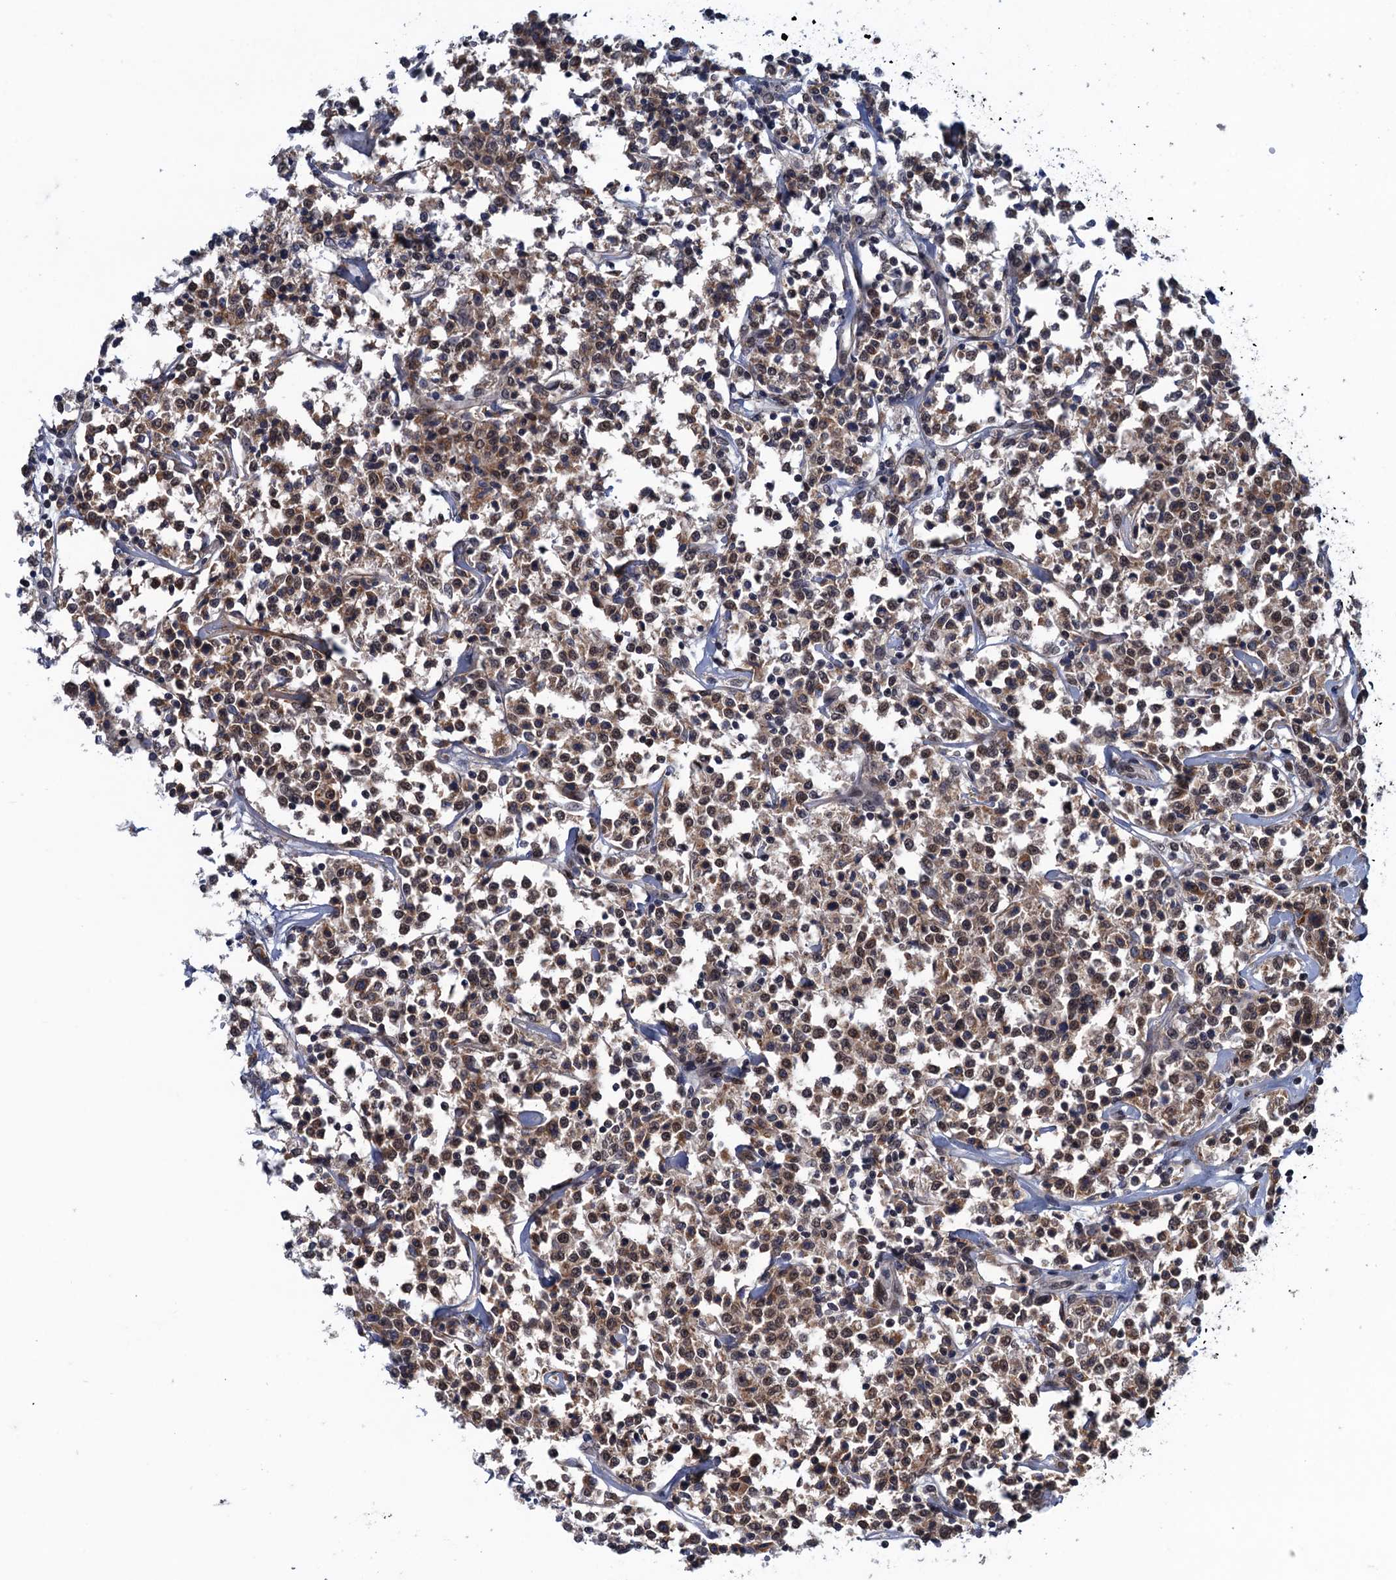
{"staining": {"intensity": "moderate", "quantity": ">75%", "location": "nuclear"}, "tissue": "lymphoma", "cell_type": "Tumor cells", "image_type": "cancer", "snomed": [{"axis": "morphology", "description": "Malignant lymphoma, non-Hodgkin's type, Low grade"}, {"axis": "topography", "description": "Small intestine"}], "caption": "Protein analysis of low-grade malignant lymphoma, non-Hodgkin's type tissue demonstrates moderate nuclear expression in about >75% of tumor cells.", "gene": "SAE1", "patient": {"sex": "female", "age": 59}}